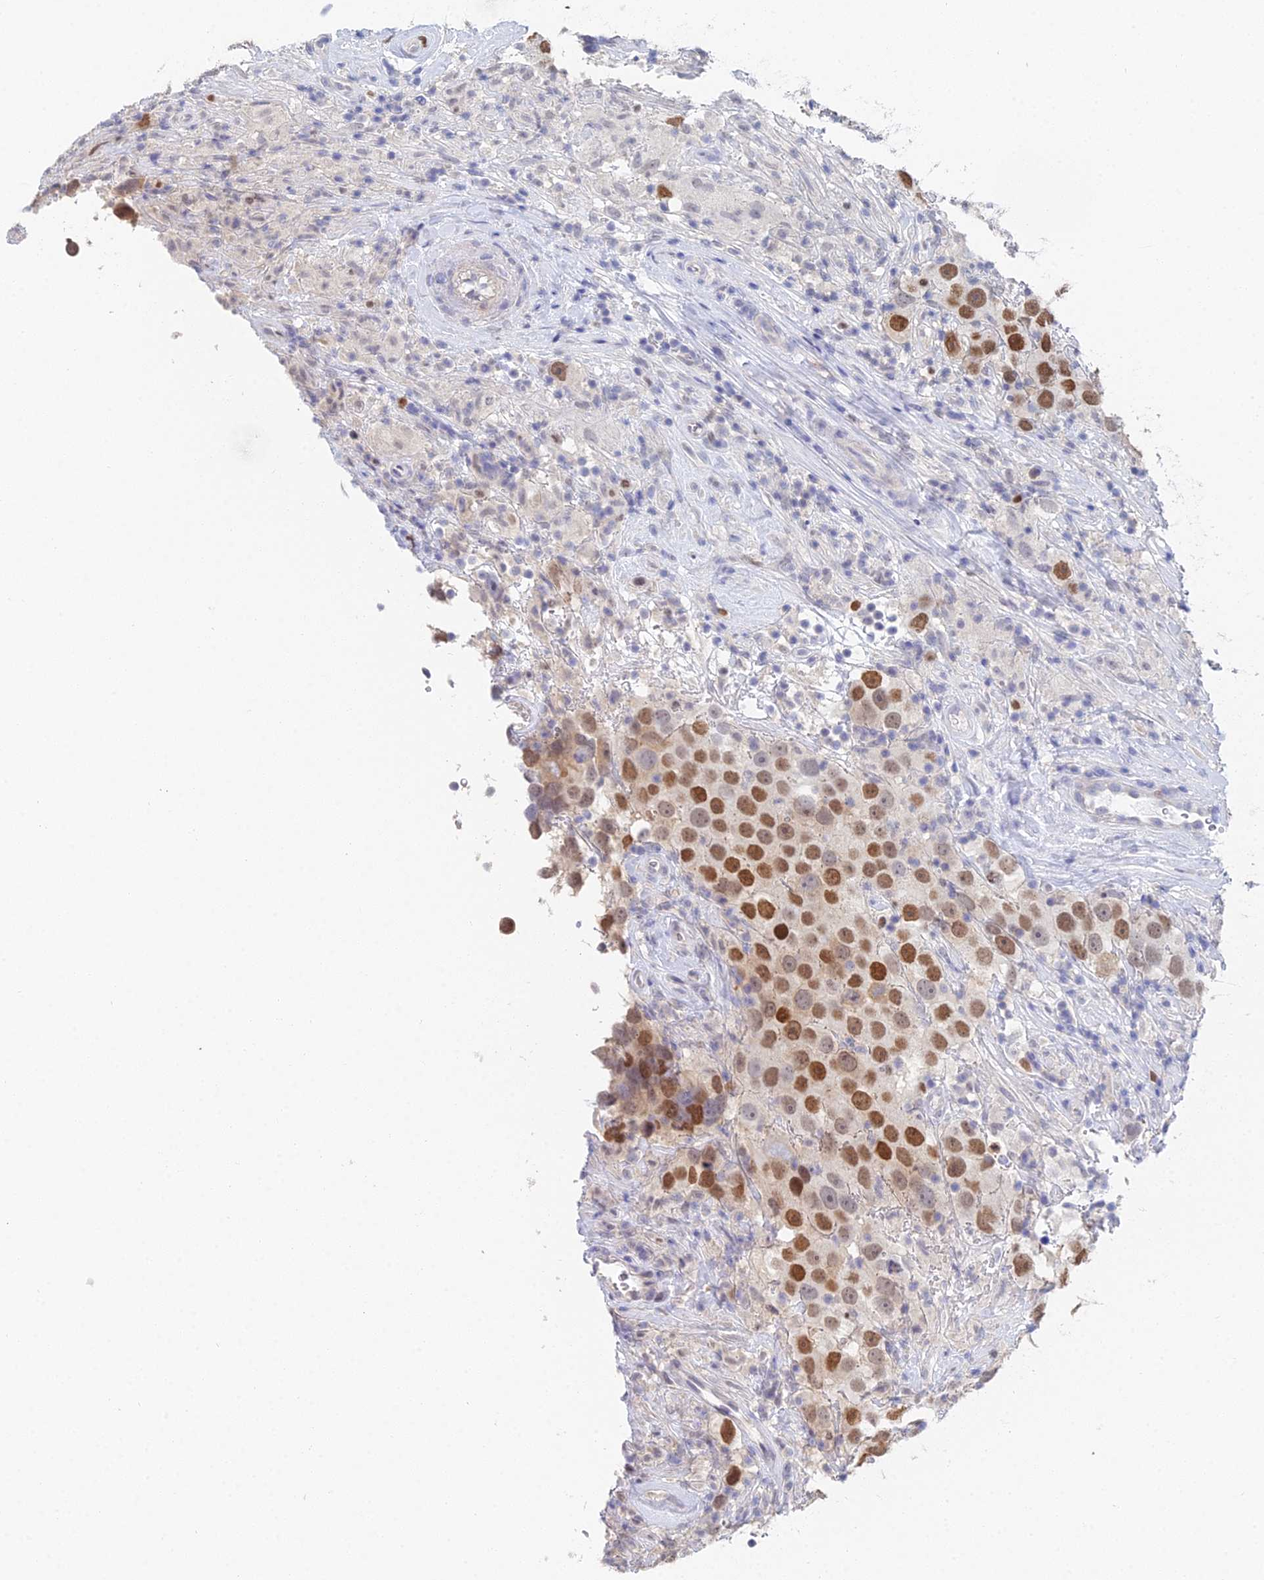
{"staining": {"intensity": "strong", "quantity": ">75%", "location": "nuclear"}, "tissue": "testis cancer", "cell_type": "Tumor cells", "image_type": "cancer", "snomed": [{"axis": "morphology", "description": "Seminoma, NOS"}, {"axis": "topography", "description": "Testis"}], "caption": "Protein staining of seminoma (testis) tissue shows strong nuclear positivity in approximately >75% of tumor cells.", "gene": "MCM2", "patient": {"sex": "male", "age": 49}}